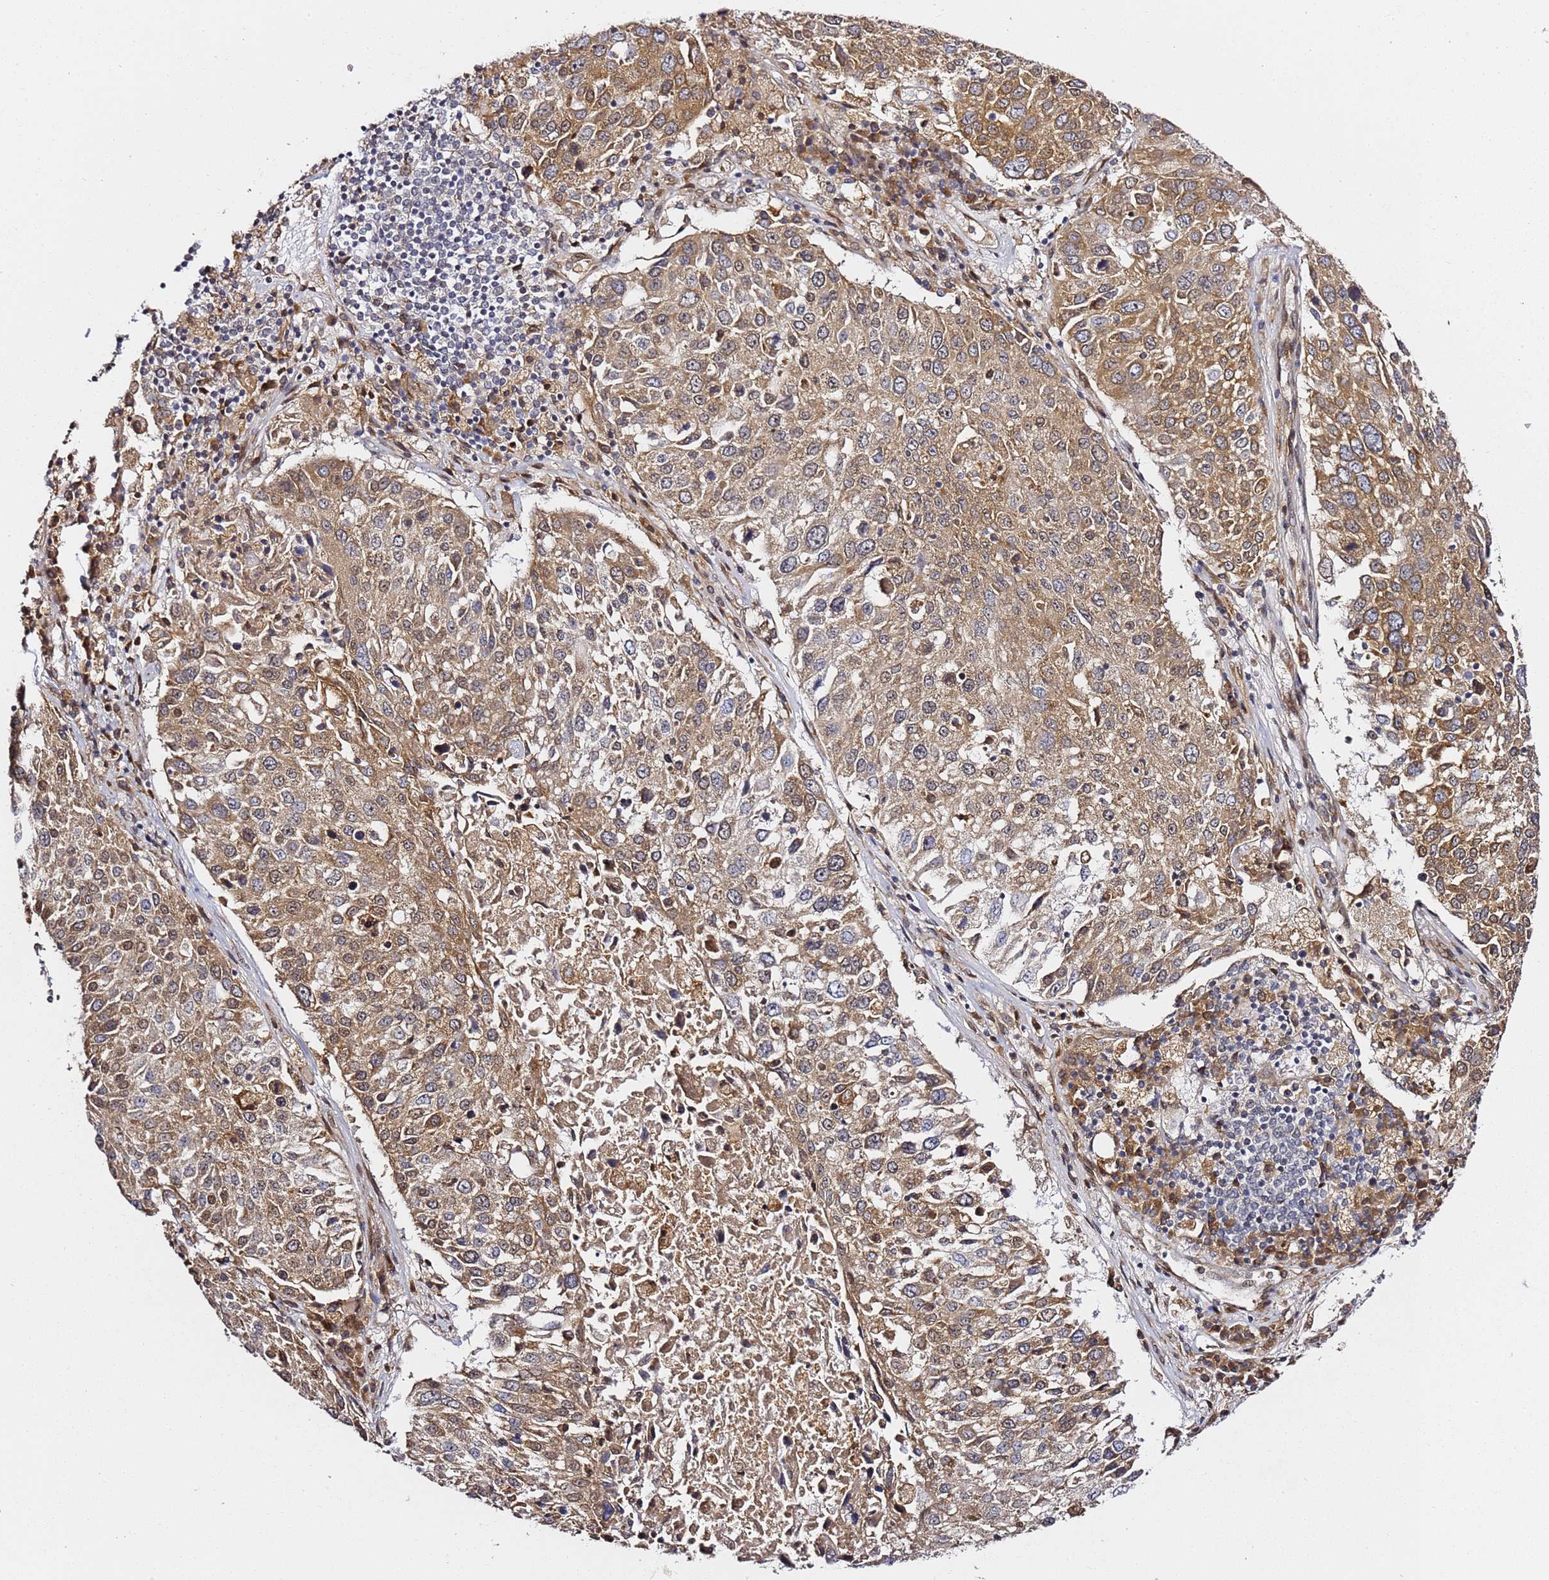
{"staining": {"intensity": "moderate", "quantity": "25%-75%", "location": "cytoplasmic/membranous"}, "tissue": "lung cancer", "cell_type": "Tumor cells", "image_type": "cancer", "snomed": [{"axis": "morphology", "description": "Squamous cell carcinoma, NOS"}, {"axis": "topography", "description": "Lung"}], "caption": "Protein staining of lung cancer tissue demonstrates moderate cytoplasmic/membranous positivity in about 25%-75% of tumor cells.", "gene": "PRKAB2", "patient": {"sex": "male", "age": 65}}